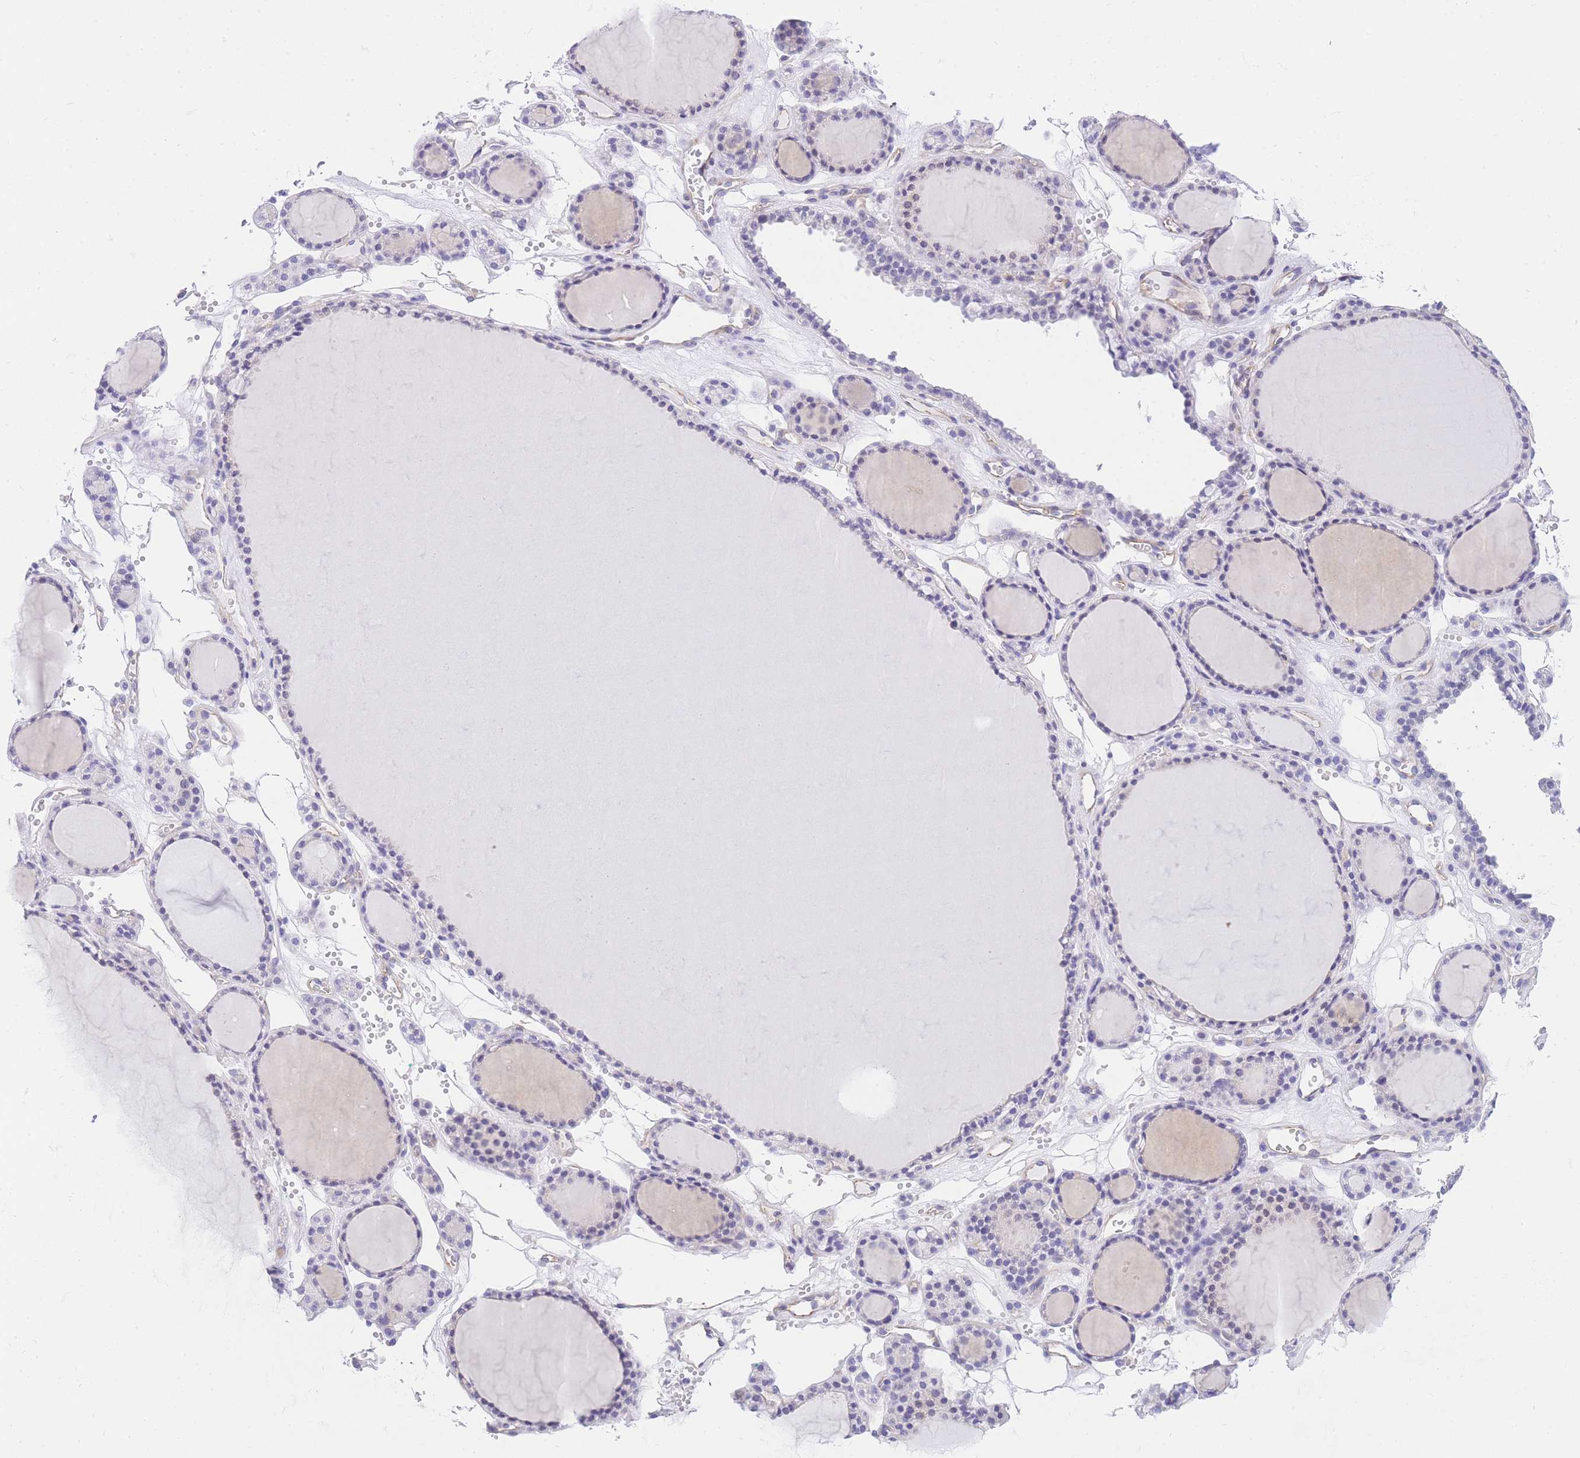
{"staining": {"intensity": "negative", "quantity": "none", "location": "none"}, "tissue": "thyroid gland", "cell_type": "Glandular cells", "image_type": "normal", "snomed": [{"axis": "morphology", "description": "Normal tissue, NOS"}, {"axis": "topography", "description": "Thyroid gland"}], "caption": "The immunohistochemistry (IHC) image has no significant staining in glandular cells of thyroid gland.", "gene": "SRSF12", "patient": {"sex": "female", "age": 28}}